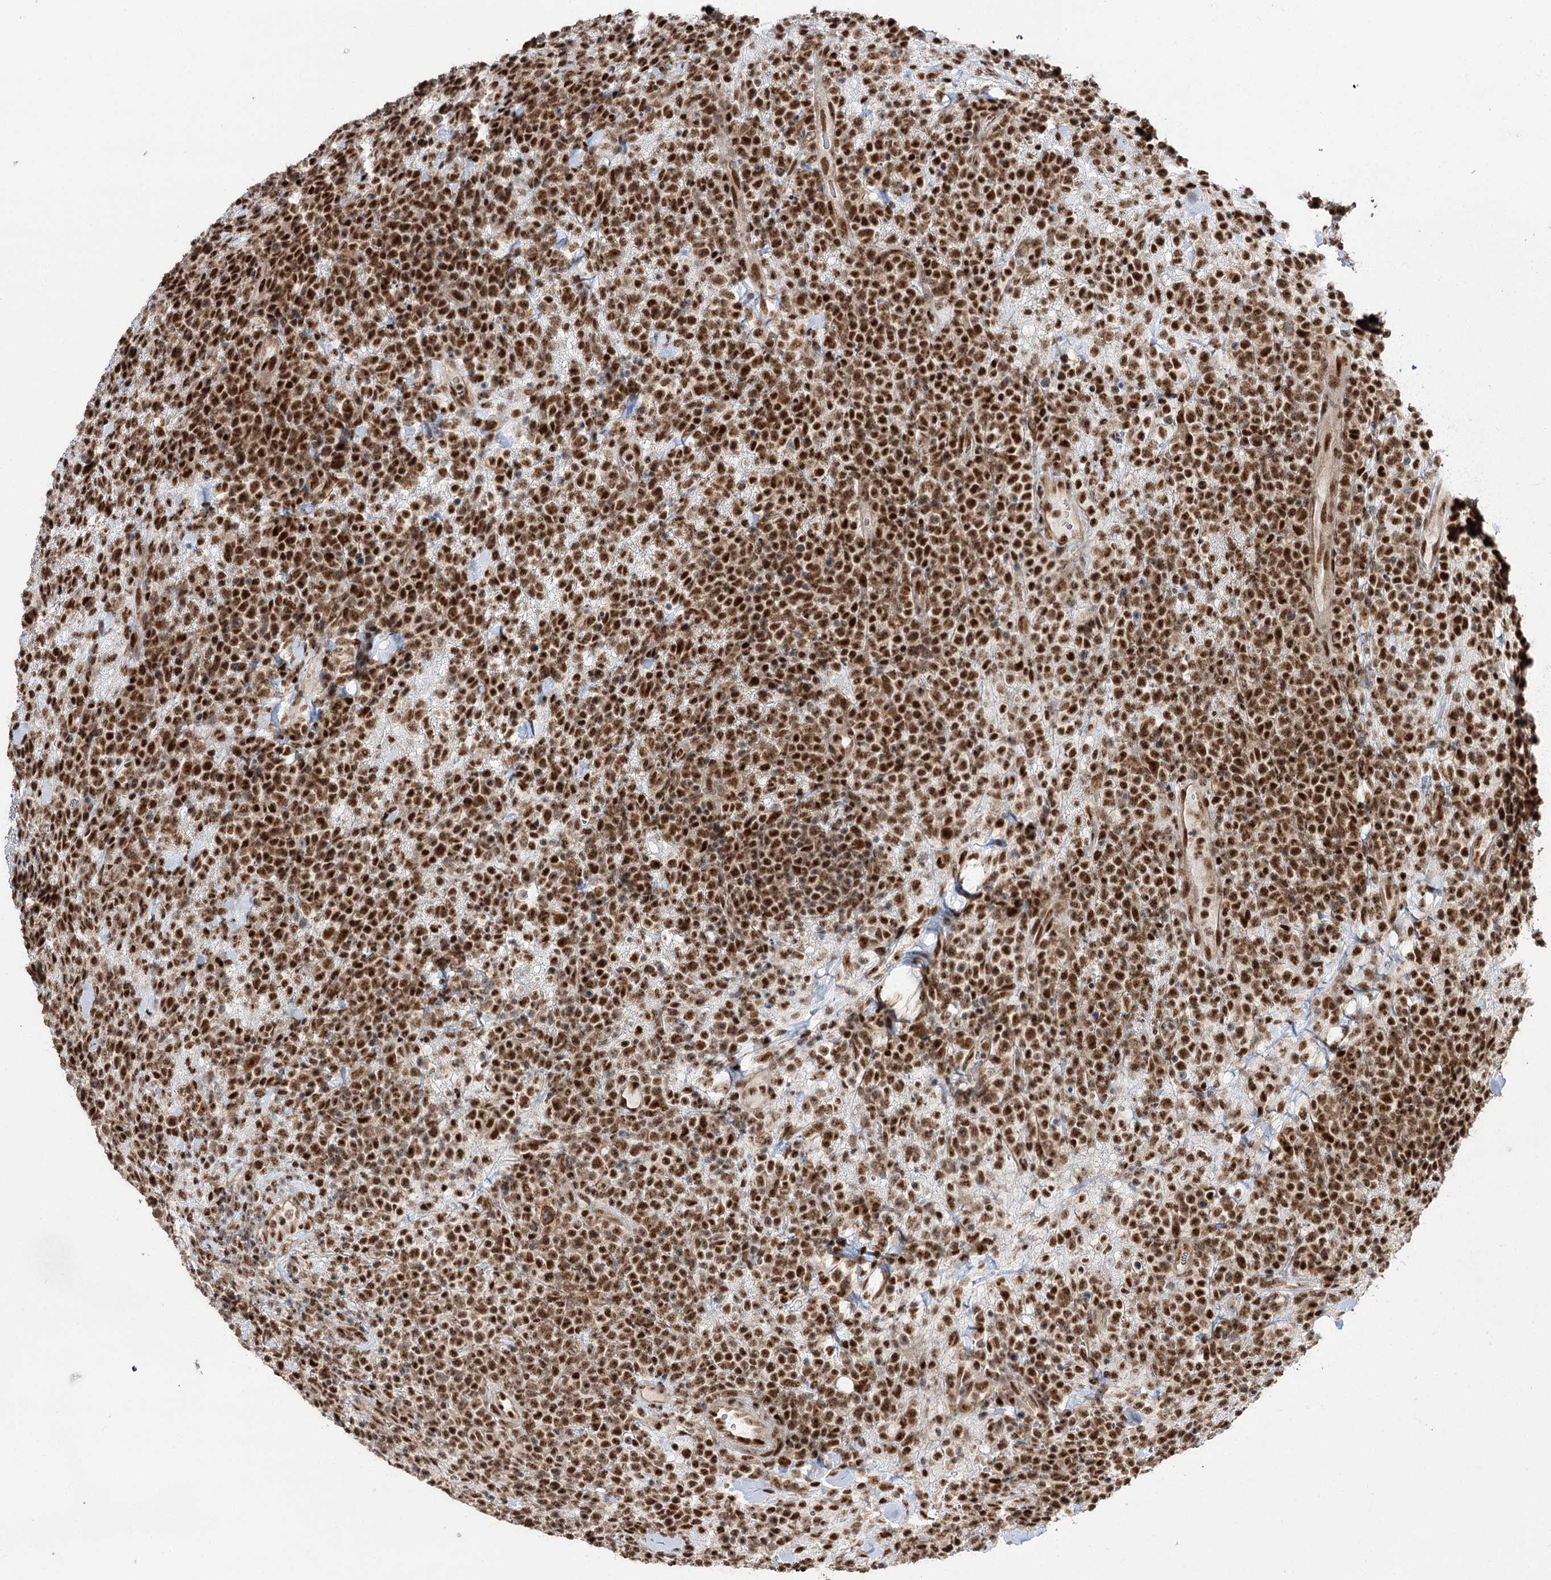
{"staining": {"intensity": "strong", "quantity": ">75%", "location": "nuclear"}, "tissue": "lymphoma", "cell_type": "Tumor cells", "image_type": "cancer", "snomed": [{"axis": "morphology", "description": "Malignant lymphoma, non-Hodgkin's type, High grade"}, {"axis": "topography", "description": "Colon"}], "caption": "A high amount of strong nuclear positivity is present in about >75% of tumor cells in malignant lymphoma, non-Hodgkin's type (high-grade) tissue.", "gene": "ERCC3", "patient": {"sex": "female", "age": 53}}